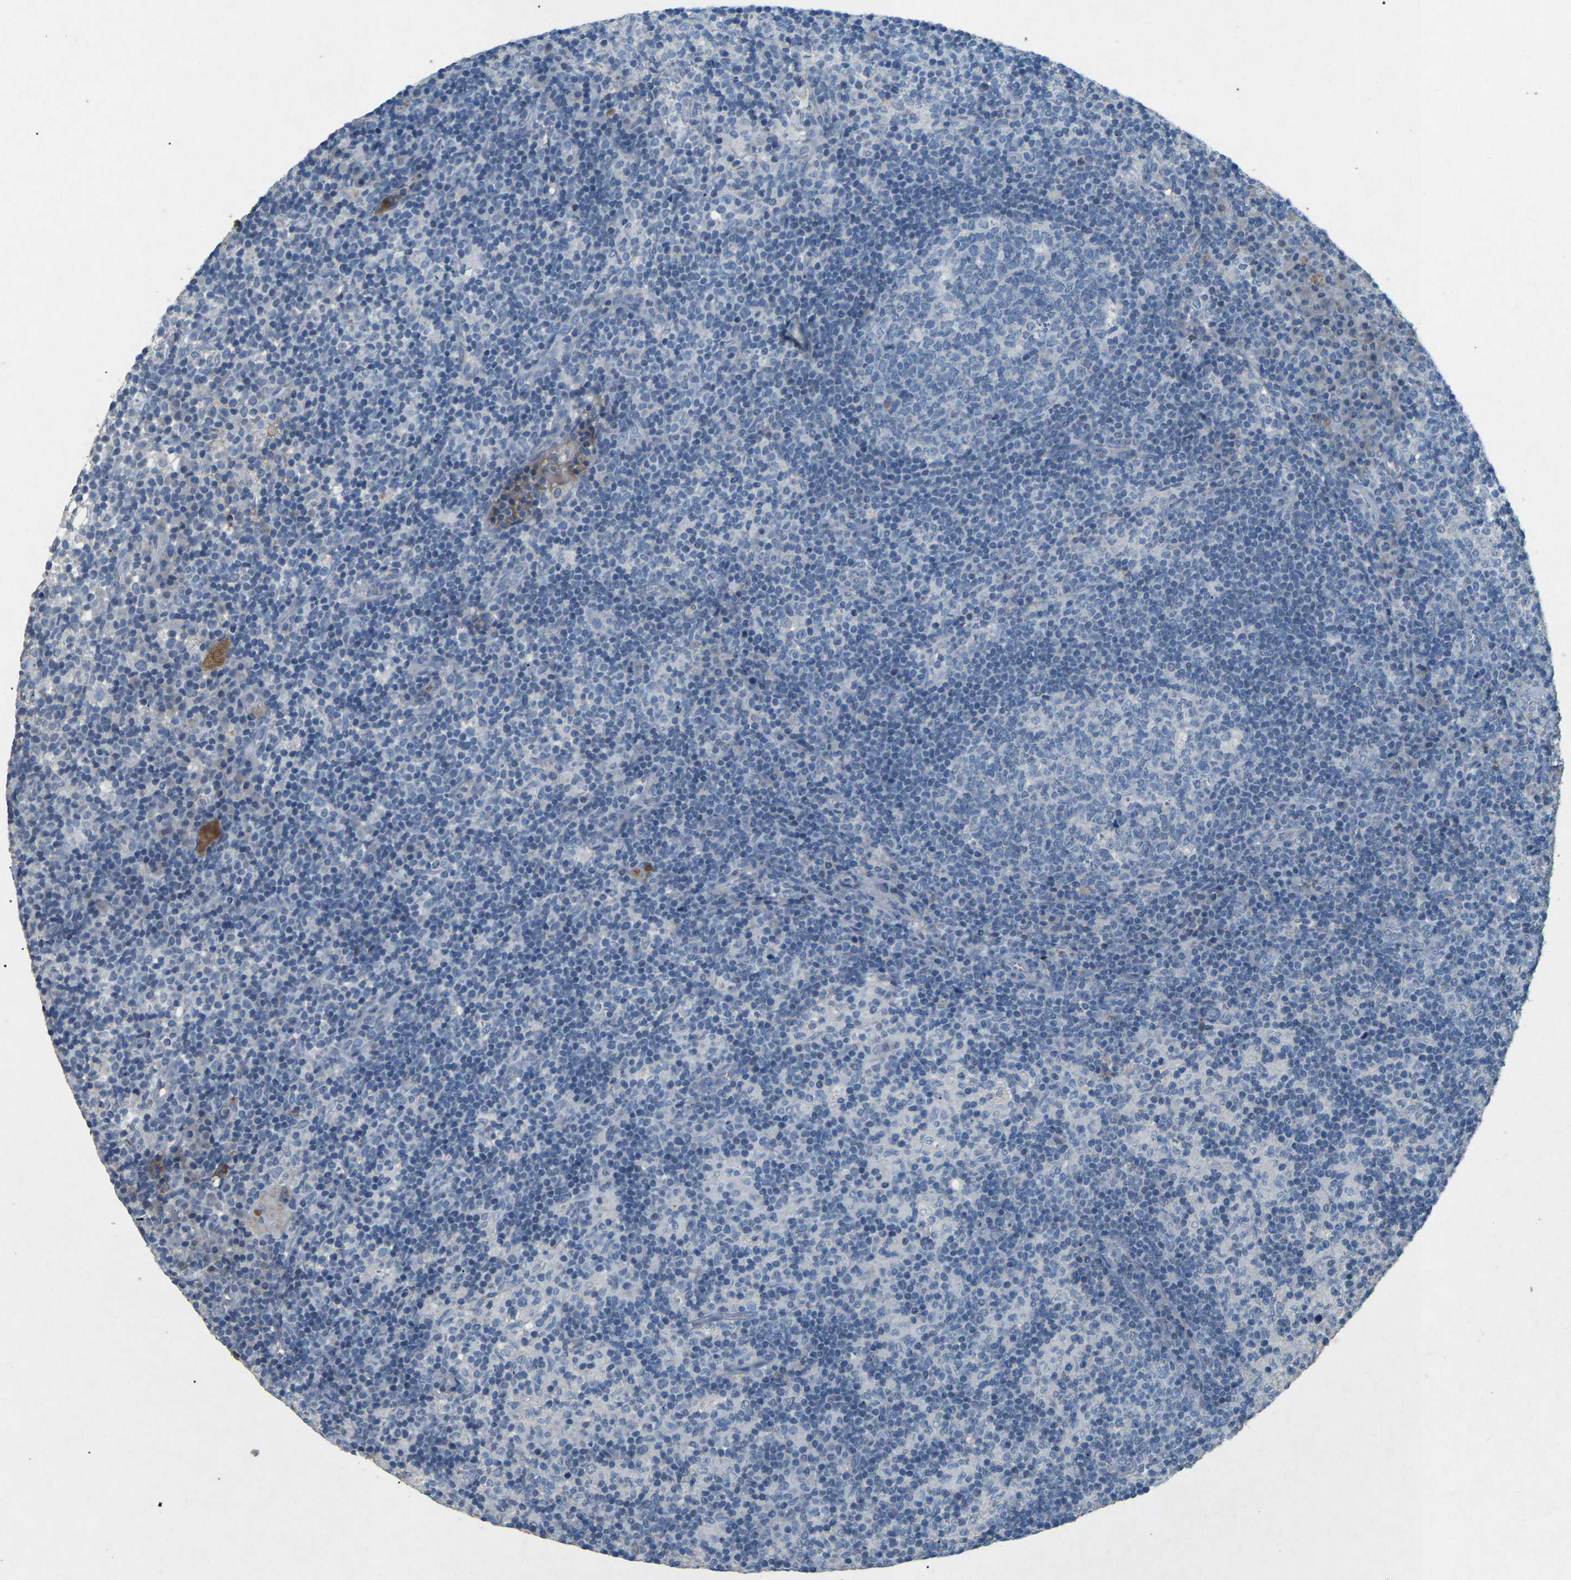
{"staining": {"intensity": "negative", "quantity": "none", "location": "none"}, "tissue": "lymph node", "cell_type": "Germinal center cells", "image_type": "normal", "snomed": [{"axis": "morphology", "description": "Normal tissue, NOS"}, {"axis": "morphology", "description": "Inflammation, NOS"}, {"axis": "topography", "description": "Lymph node"}], "caption": "Immunohistochemistry photomicrograph of normal lymph node: lymph node stained with DAB (3,3'-diaminobenzidine) displays no significant protein staining in germinal center cells.", "gene": "A1BG", "patient": {"sex": "male", "age": 55}}